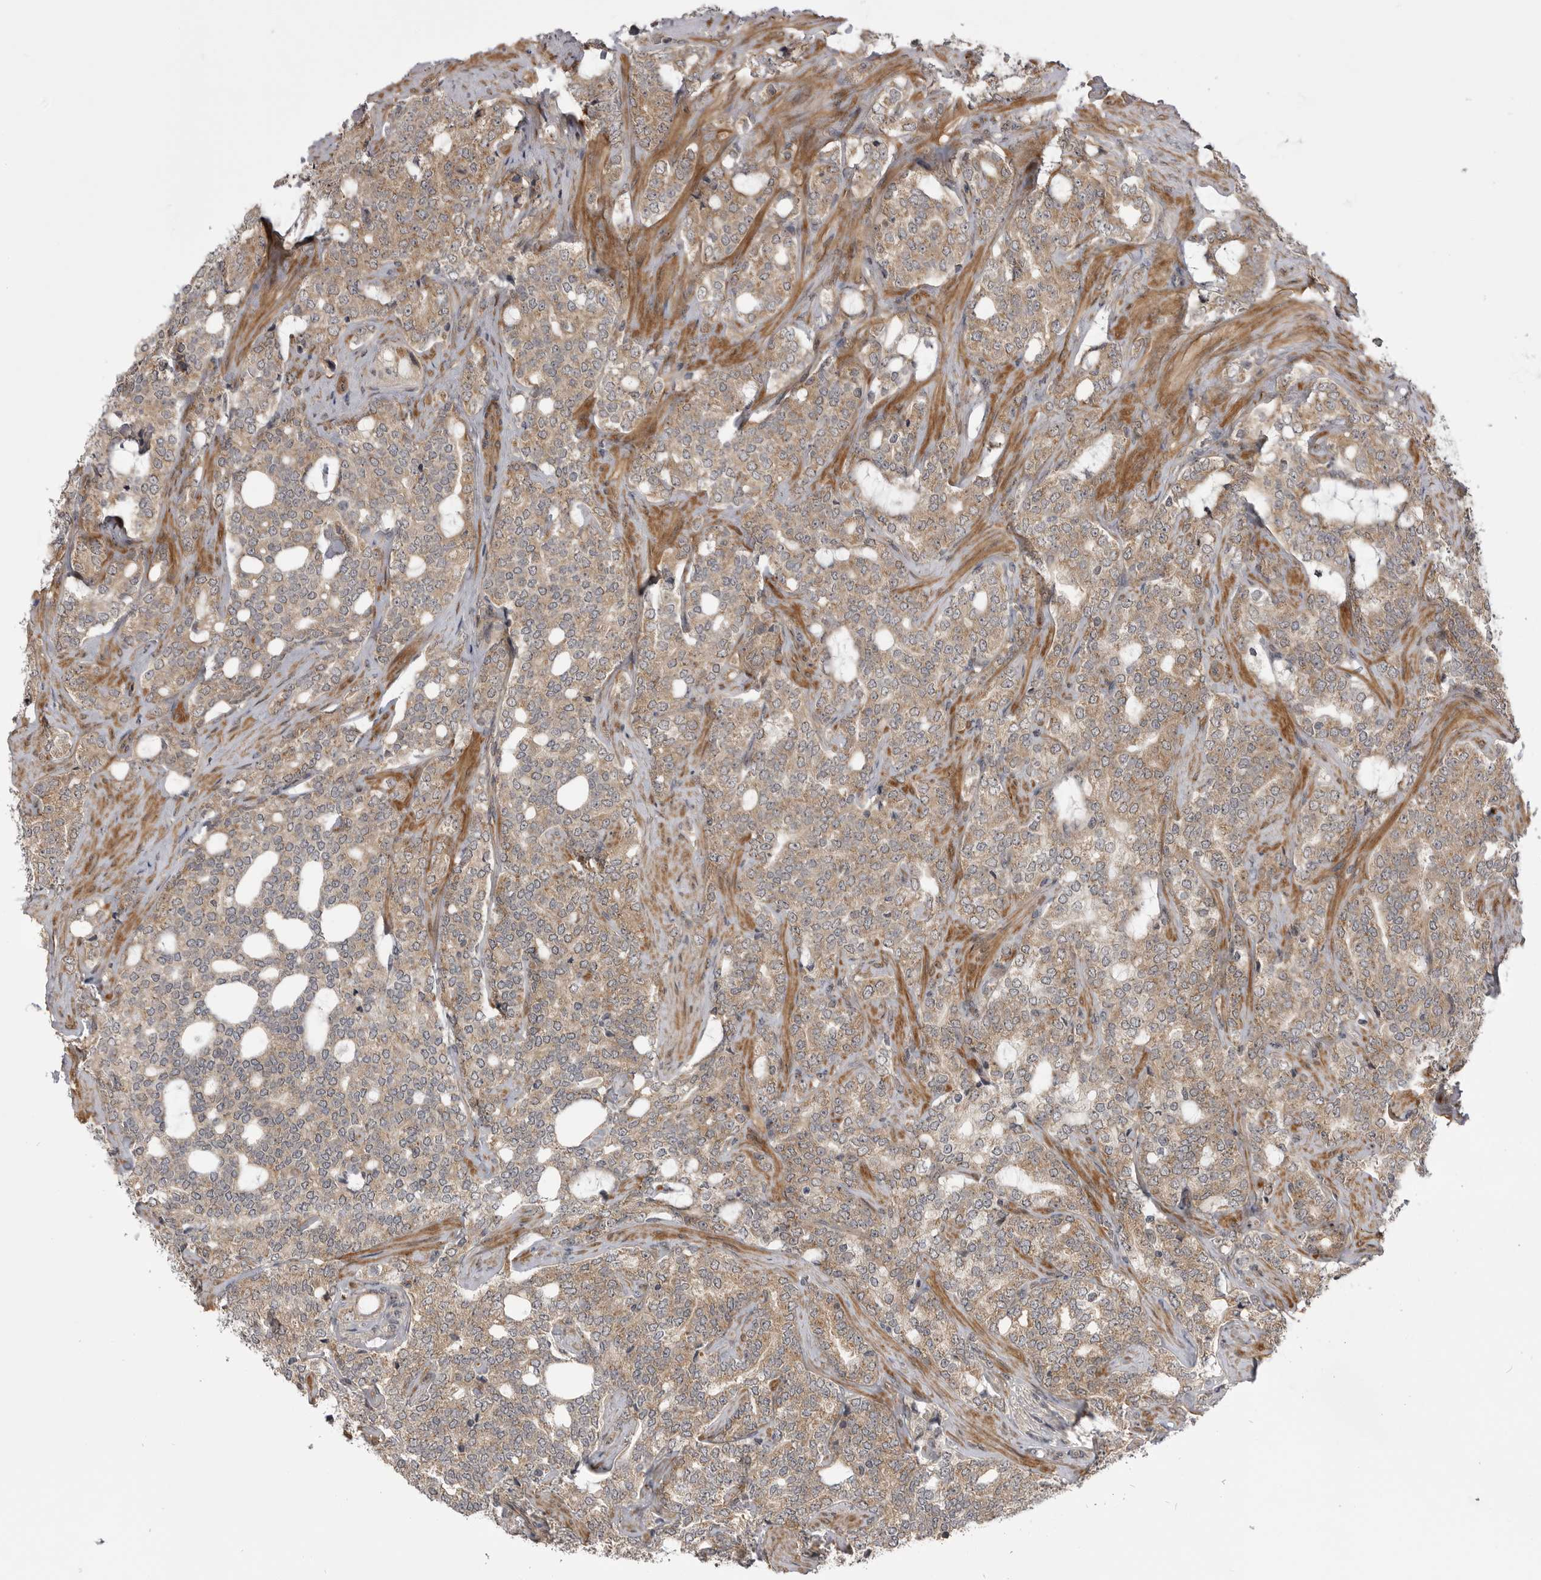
{"staining": {"intensity": "weak", "quantity": ">75%", "location": "cytoplasmic/membranous"}, "tissue": "prostate cancer", "cell_type": "Tumor cells", "image_type": "cancer", "snomed": [{"axis": "morphology", "description": "Adenocarcinoma, High grade"}, {"axis": "topography", "description": "Prostate"}], "caption": "Prostate cancer (high-grade adenocarcinoma) stained for a protein exhibits weak cytoplasmic/membranous positivity in tumor cells. (DAB (3,3'-diaminobenzidine) IHC with brightfield microscopy, high magnification).", "gene": "PDCL", "patient": {"sex": "male", "age": 64}}